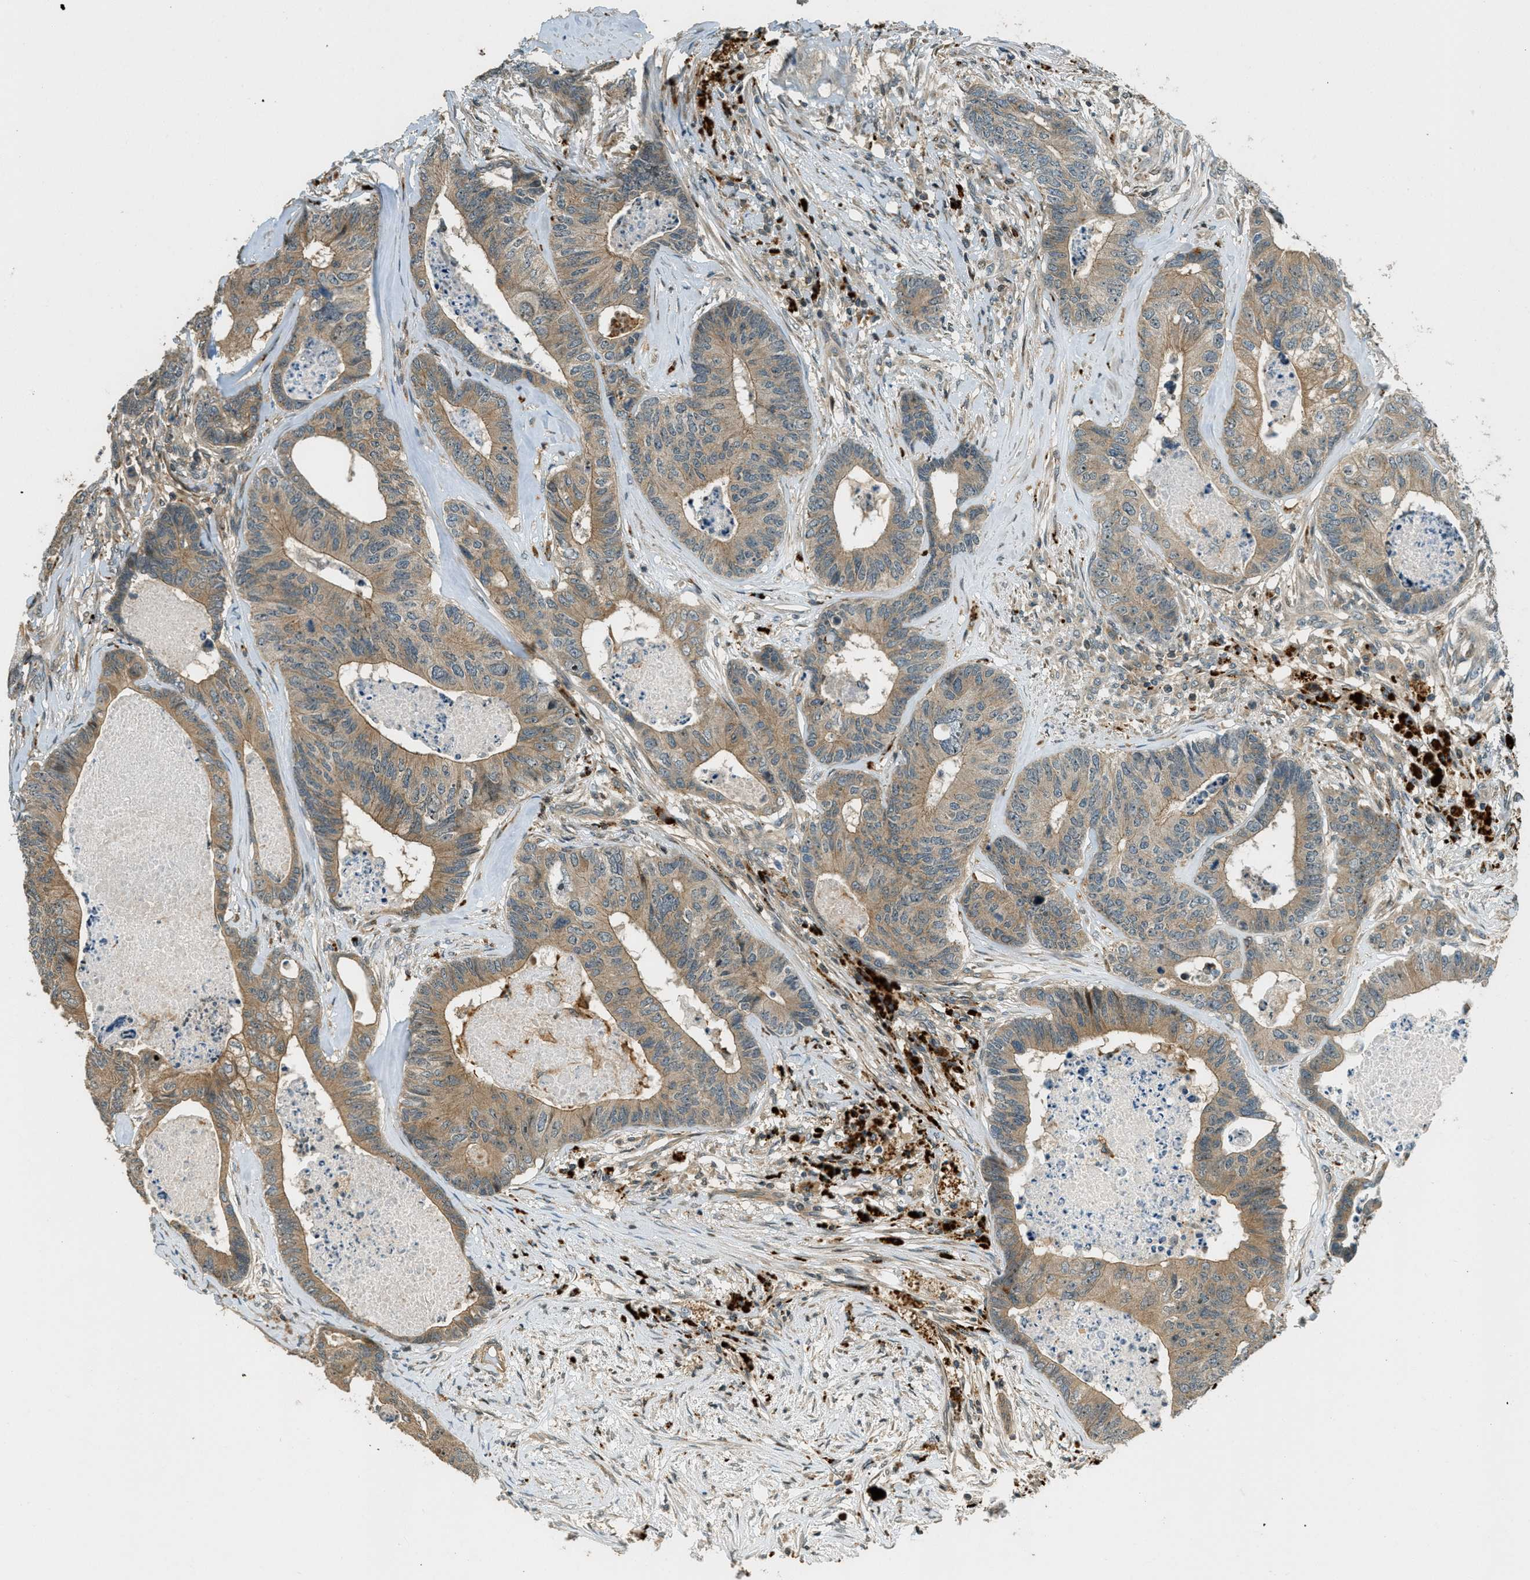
{"staining": {"intensity": "moderate", "quantity": ">75%", "location": "cytoplasmic/membranous"}, "tissue": "colorectal cancer", "cell_type": "Tumor cells", "image_type": "cancer", "snomed": [{"axis": "morphology", "description": "Adenocarcinoma, NOS"}, {"axis": "topography", "description": "Colon"}], "caption": "Adenocarcinoma (colorectal) tissue shows moderate cytoplasmic/membranous positivity in about >75% of tumor cells", "gene": "PTPN23", "patient": {"sex": "female", "age": 67}}